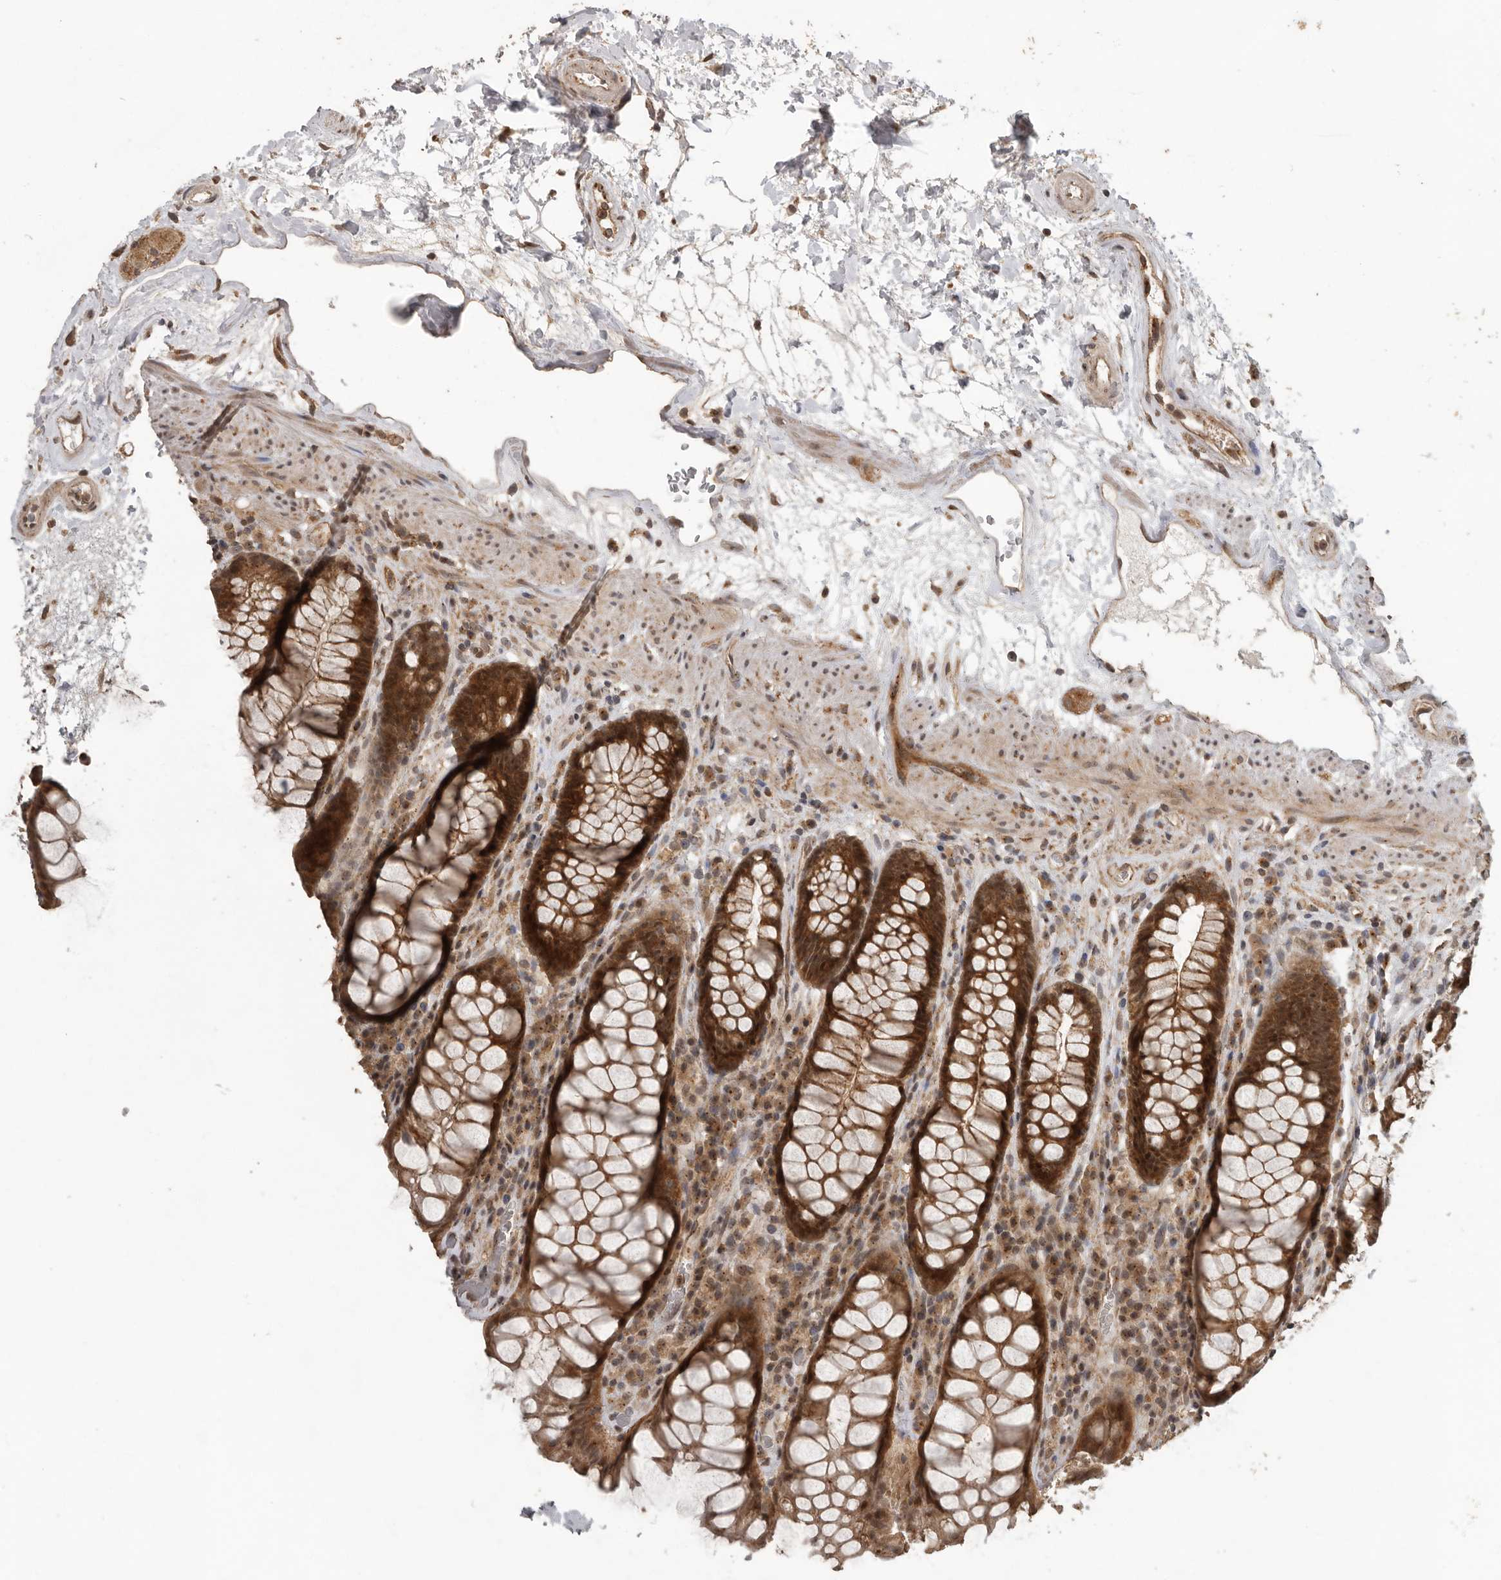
{"staining": {"intensity": "strong", "quantity": ">75%", "location": "cytoplasmic/membranous"}, "tissue": "rectum", "cell_type": "Glandular cells", "image_type": "normal", "snomed": [{"axis": "morphology", "description": "Normal tissue, NOS"}, {"axis": "topography", "description": "Rectum"}], "caption": "Approximately >75% of glandular cells in normal human rectum demonstrate strong cytoplasmic/membranous protein staining as visualized by brown immunohistochemical staining.", "gene": "CEP350", "patient": {"sex": "male", "age": 64}}